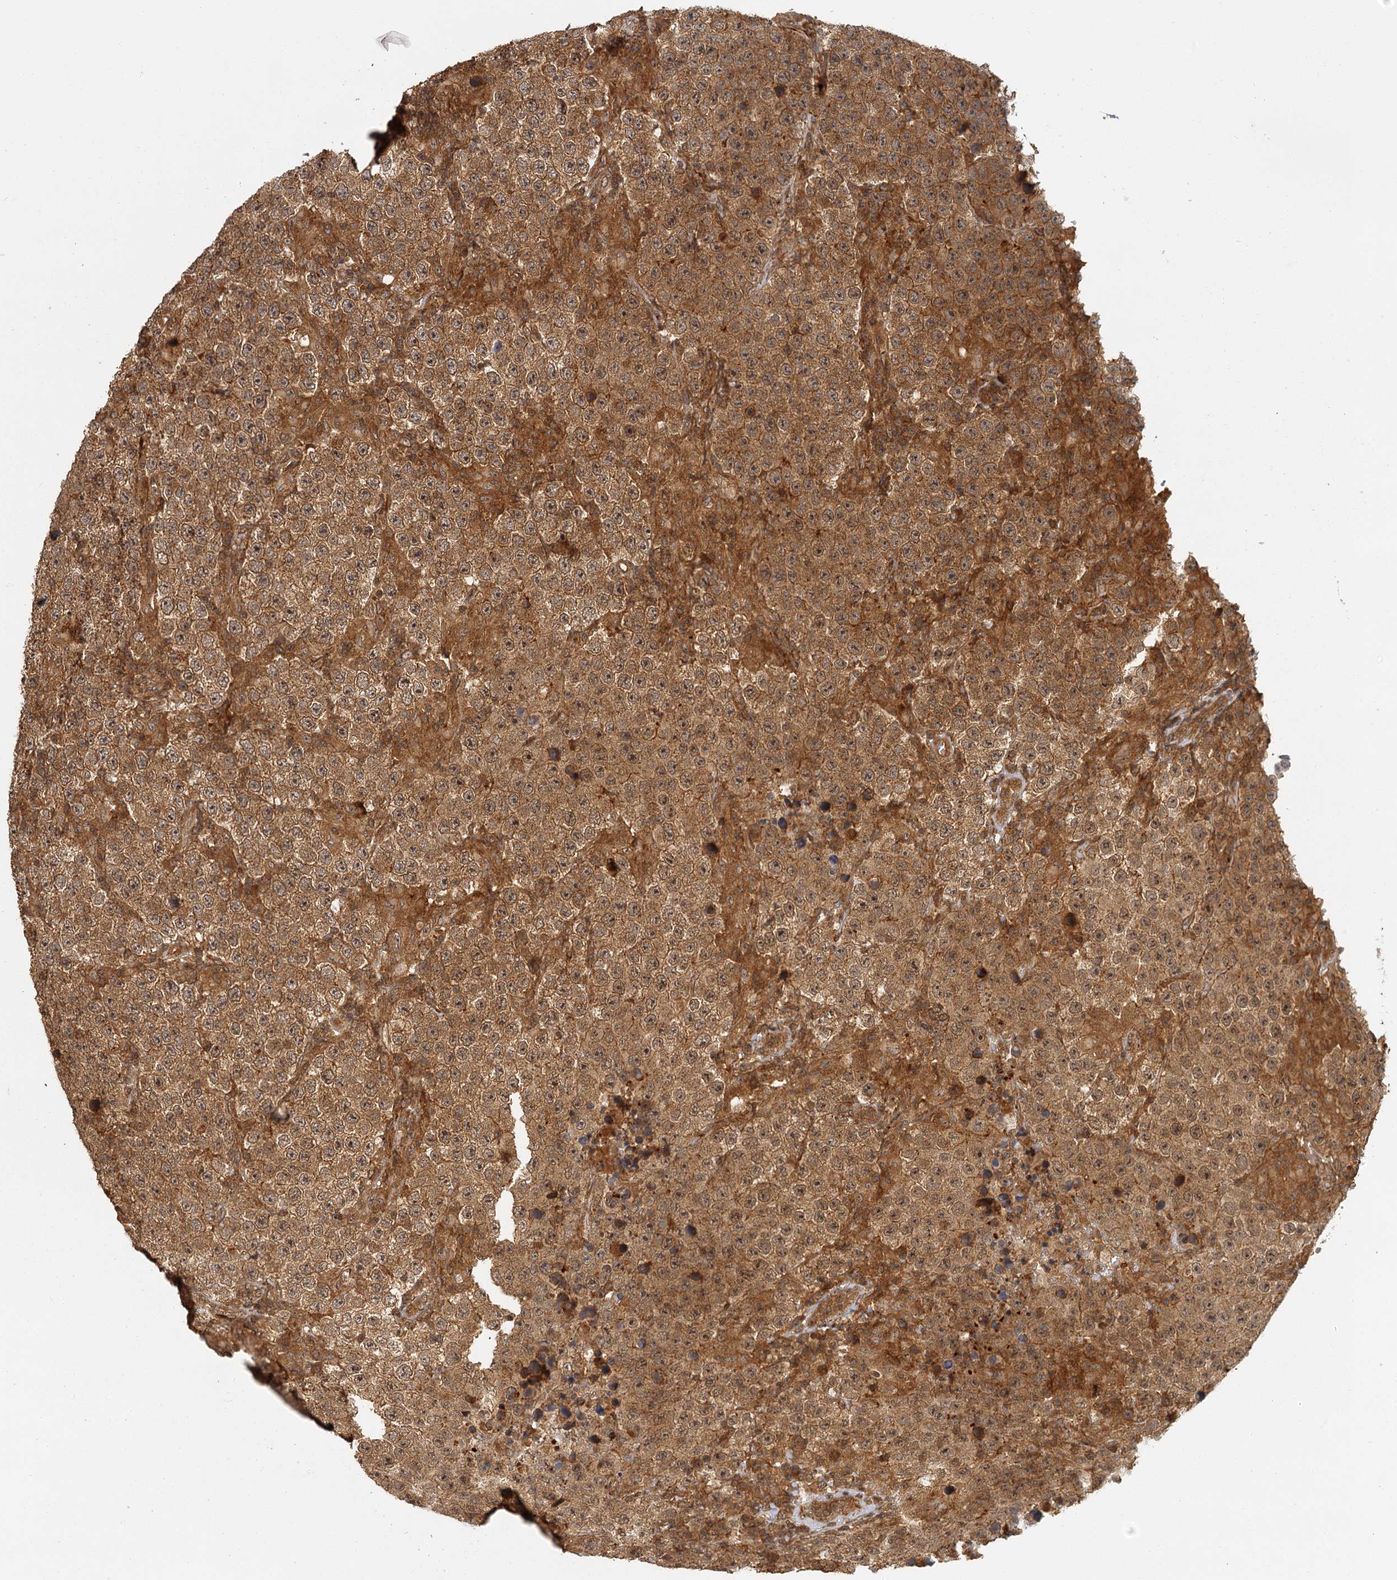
{"staining": {"intensity": "strong", "quantity": ">75%", "location": "cytoplasmic/membranous,nuclear"}, "tissue": "testis cancer", "cell_type": "Tumor cells", "image_type": "cancer", "snomed": [{"axis": "morphology", "description": "Normal tissue, NOS"}, {"axis": "morphology", "description": "Urothelial carcinoma, High grade"}, {"axis": "morphology", "description": "Seminoma, NOS"}, {"axis": "morphology", "description": "Carcinoma, Embryonal, NOS"}, {"axis": "topography", "description": "Urinary bladder"}, {"axis": "topography", "description": "Testis"}], "caption": "The image shows staining of testis embryonal carcinoma, revealing strong cytoplasmic/membranous and nuclear protein positivity (brown color) within tumor cells.", "gene": "ZNF549", "patient": {"sex": "male", "age": 41}}